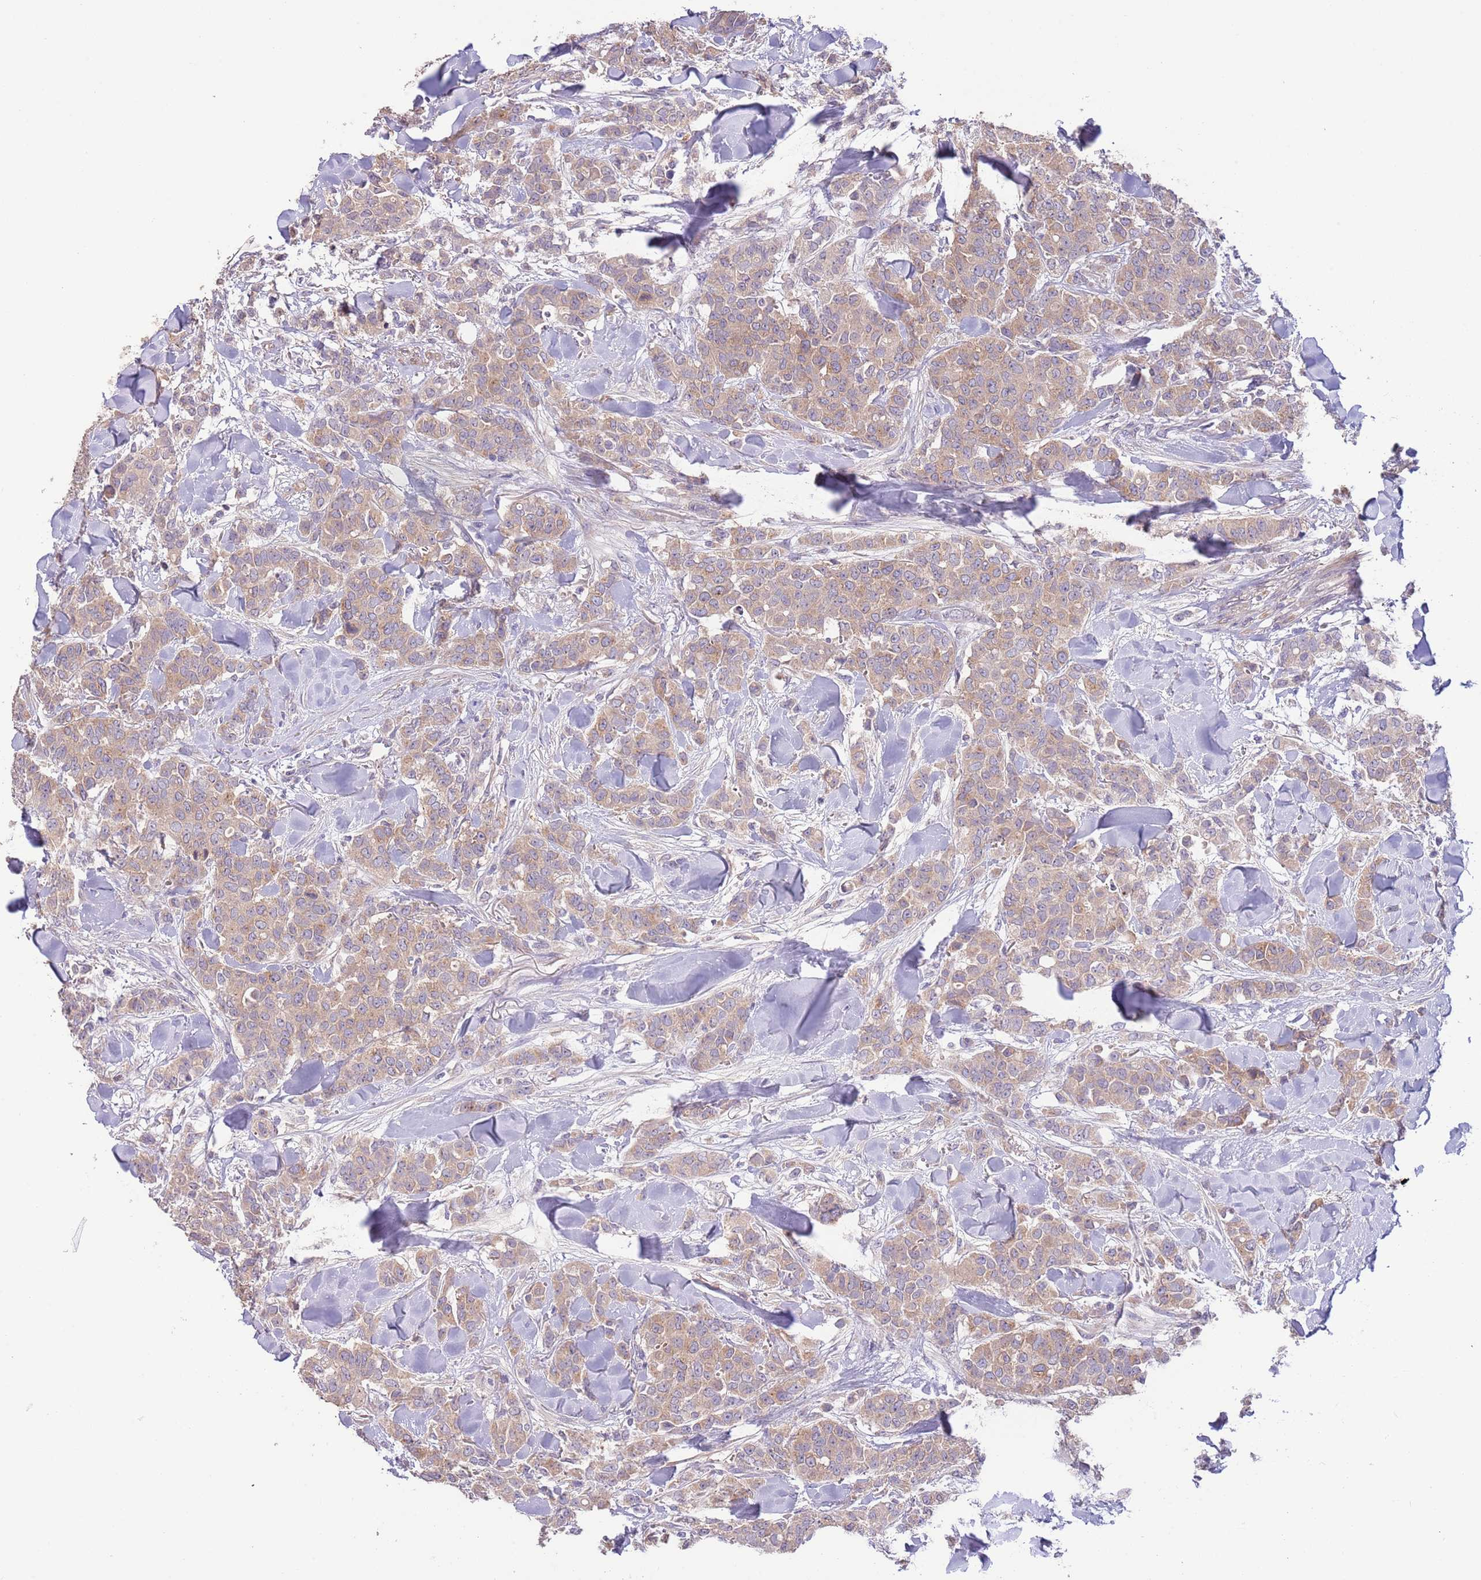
{"staining": {"intensity": "weak", "quantity": ">75%", "location": "cytoplasmic/membranous"}, "tissue": "breast cancer", "cell_type": "Tumor cells", "image_type": "cancer", "snomed": [{"axis": "morphology", "description": "Lobular carcinoma"}, {"axis": "topography", "description": "Breast"}], "caption": "The image shows staining of breast cancer, revealing weak cytoplasmic/membranous protein positivity (brown color) within tumor cells. (IHC, brightfield microscopy, high magnification).", "gene": "ZNF658", "patient": {"sex": "female", "age": 91}}